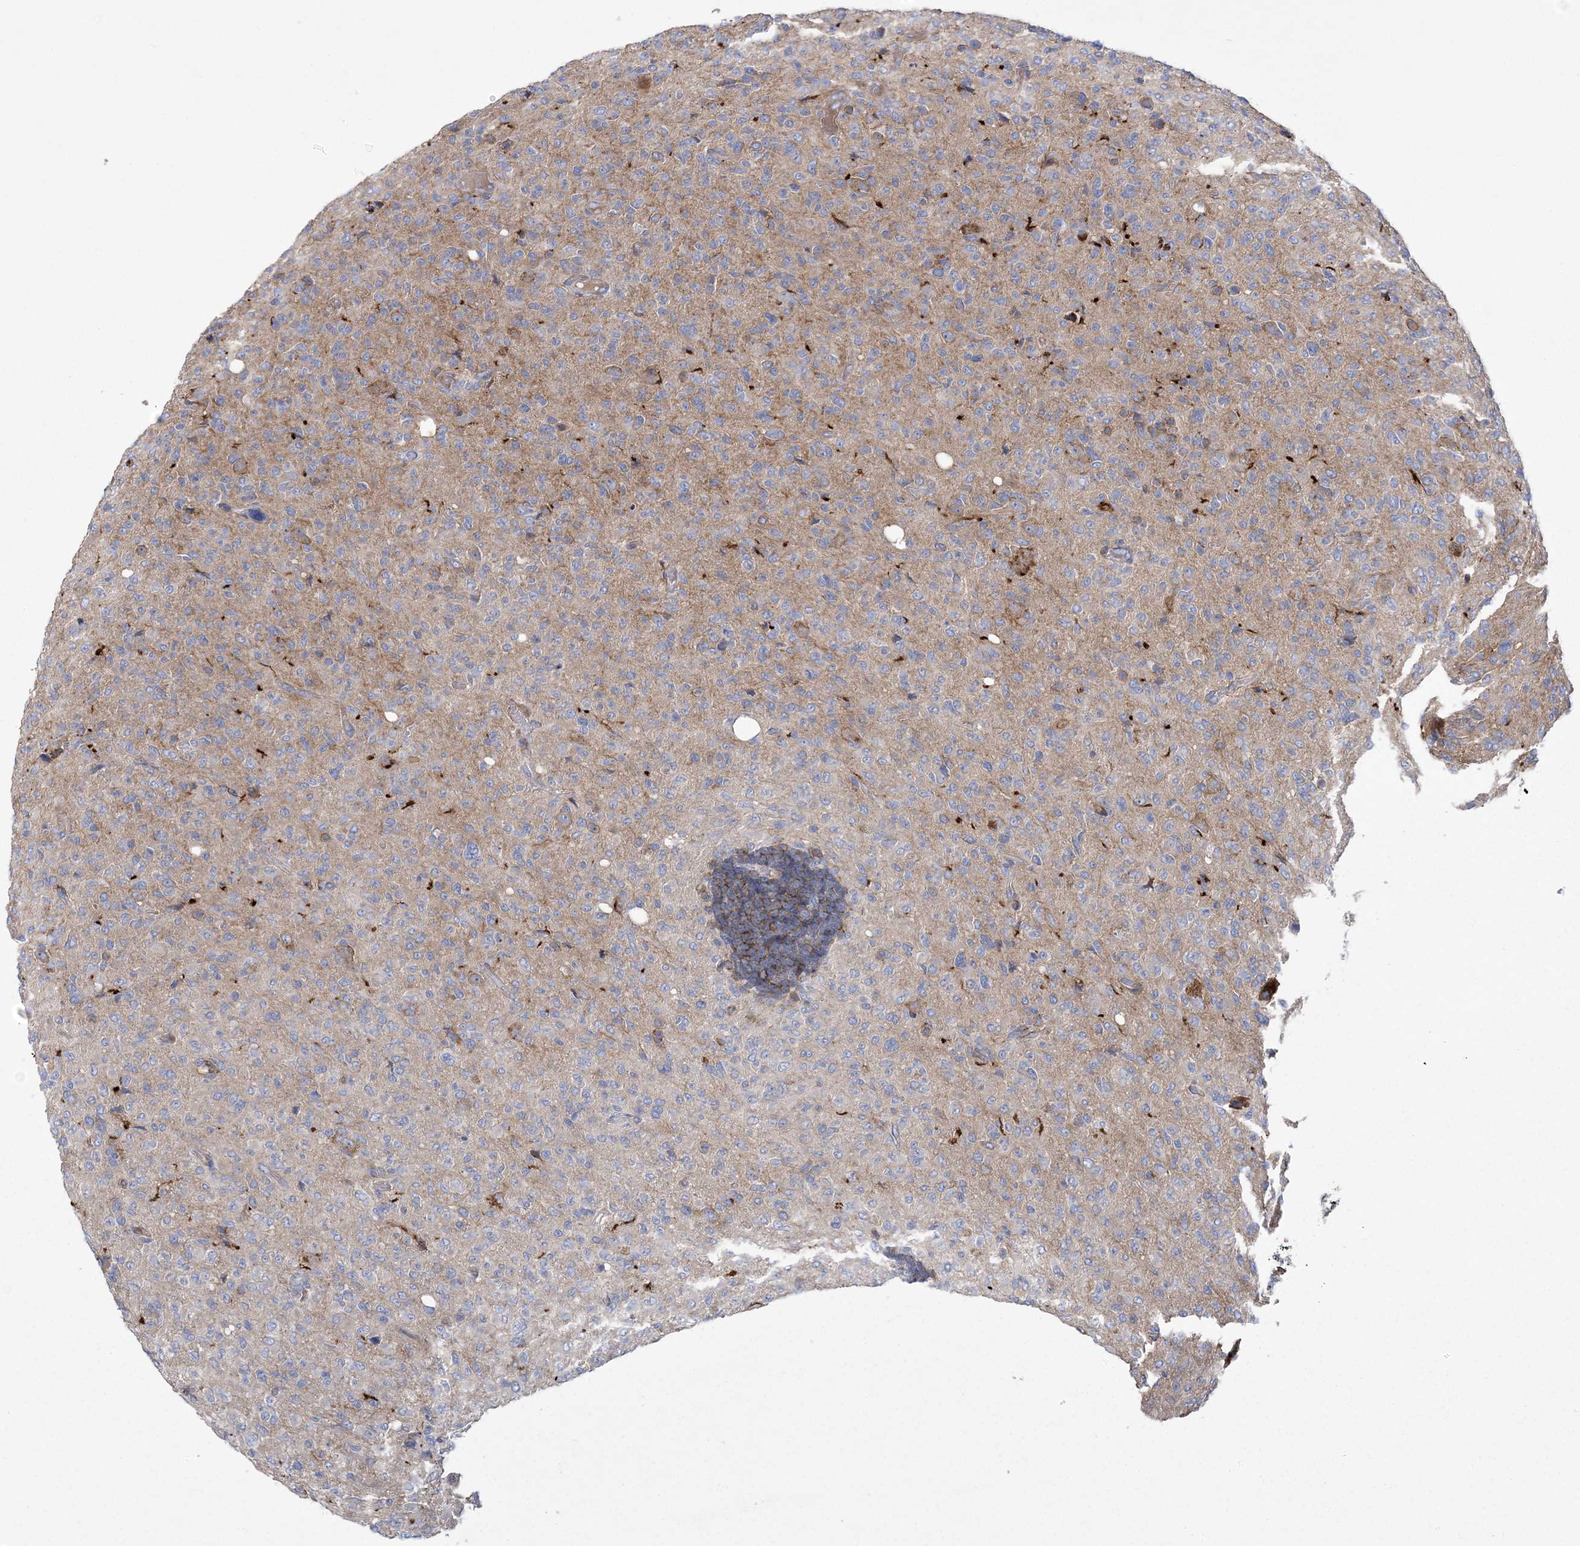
{"staining": {"intensity": "negative", "quantity": "none", "location": "none"}, "tissue": "glioma", "cell_type": "Tumor cells", "image_type": "cancer", "snomed": [{"axis": "morphology", "description": "Glioma, malignant, High grade"}, {"axis": "topography", "description": "Brain"}], "caption": "Immunohistochemistry photomicrograph of glioma stained for a protein (brown), which shows no positivity in tumor cells. The staining was performed using DAB (3,3'-diaminobenzidine) to visualize the protein expression in brown, while the nuclei were stained in blue with hematoxylin (Magnification: 20x).", "gene": "ARSJ", "patient": {"sex": "female", "age": 57}}